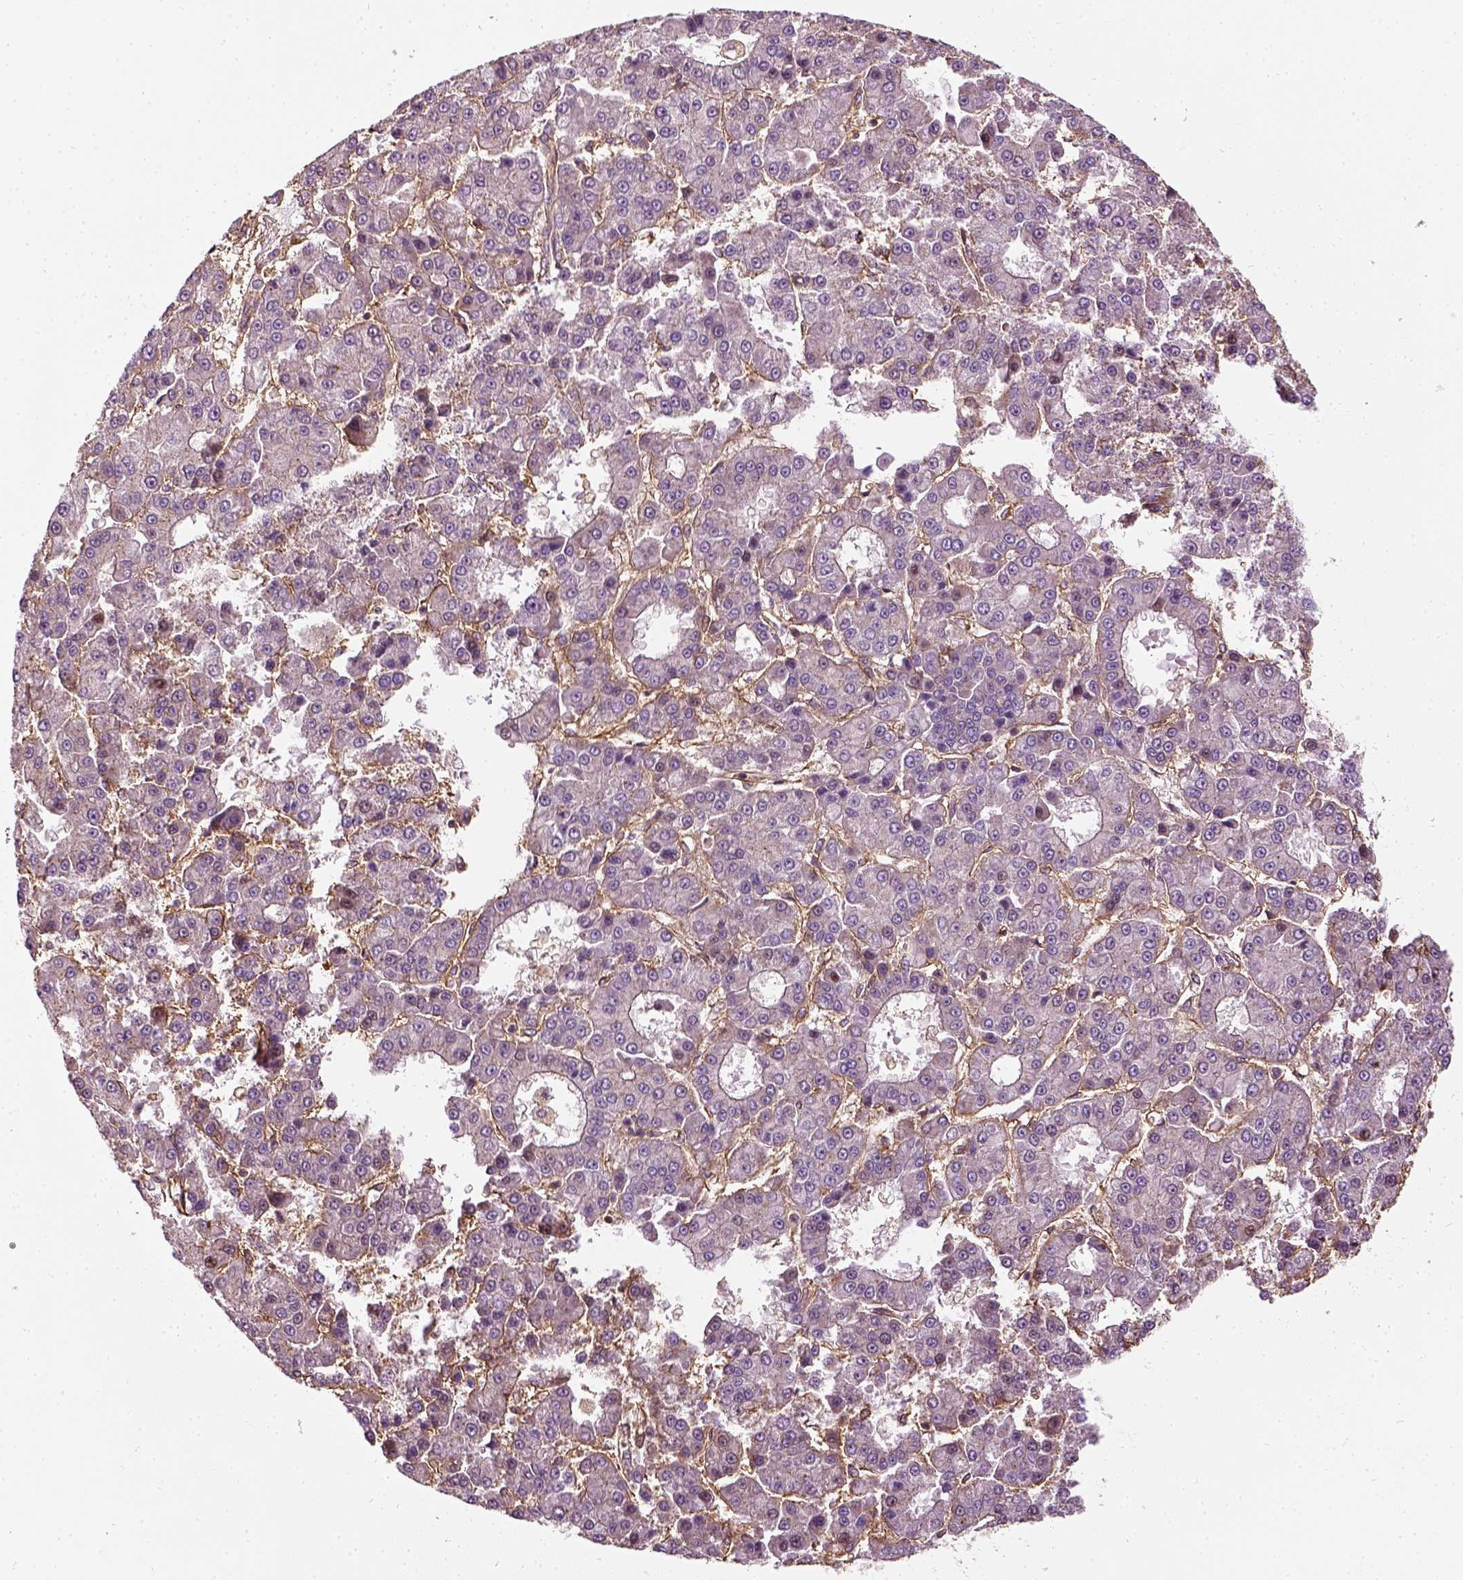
{"staining": {"intensity": "negative", "quantity": "none", "location": "none"}, "tissue": "liver cancer", "cell_type": "Tumor cells", "image_type": "cancer", "snomed": [{"axis": "morphology", "description": "Carcinoma, Hepatocellular, NOS"}, {"axis": "topography", "description": "Liver"}], "caption": "Human hepatocellular carcinoma (liver) stained for a protein using immunohistochemistry displays no positivity in tumor cells.", "gene": "COL6A2", "patient": {"sex": "male", "age": 70}}